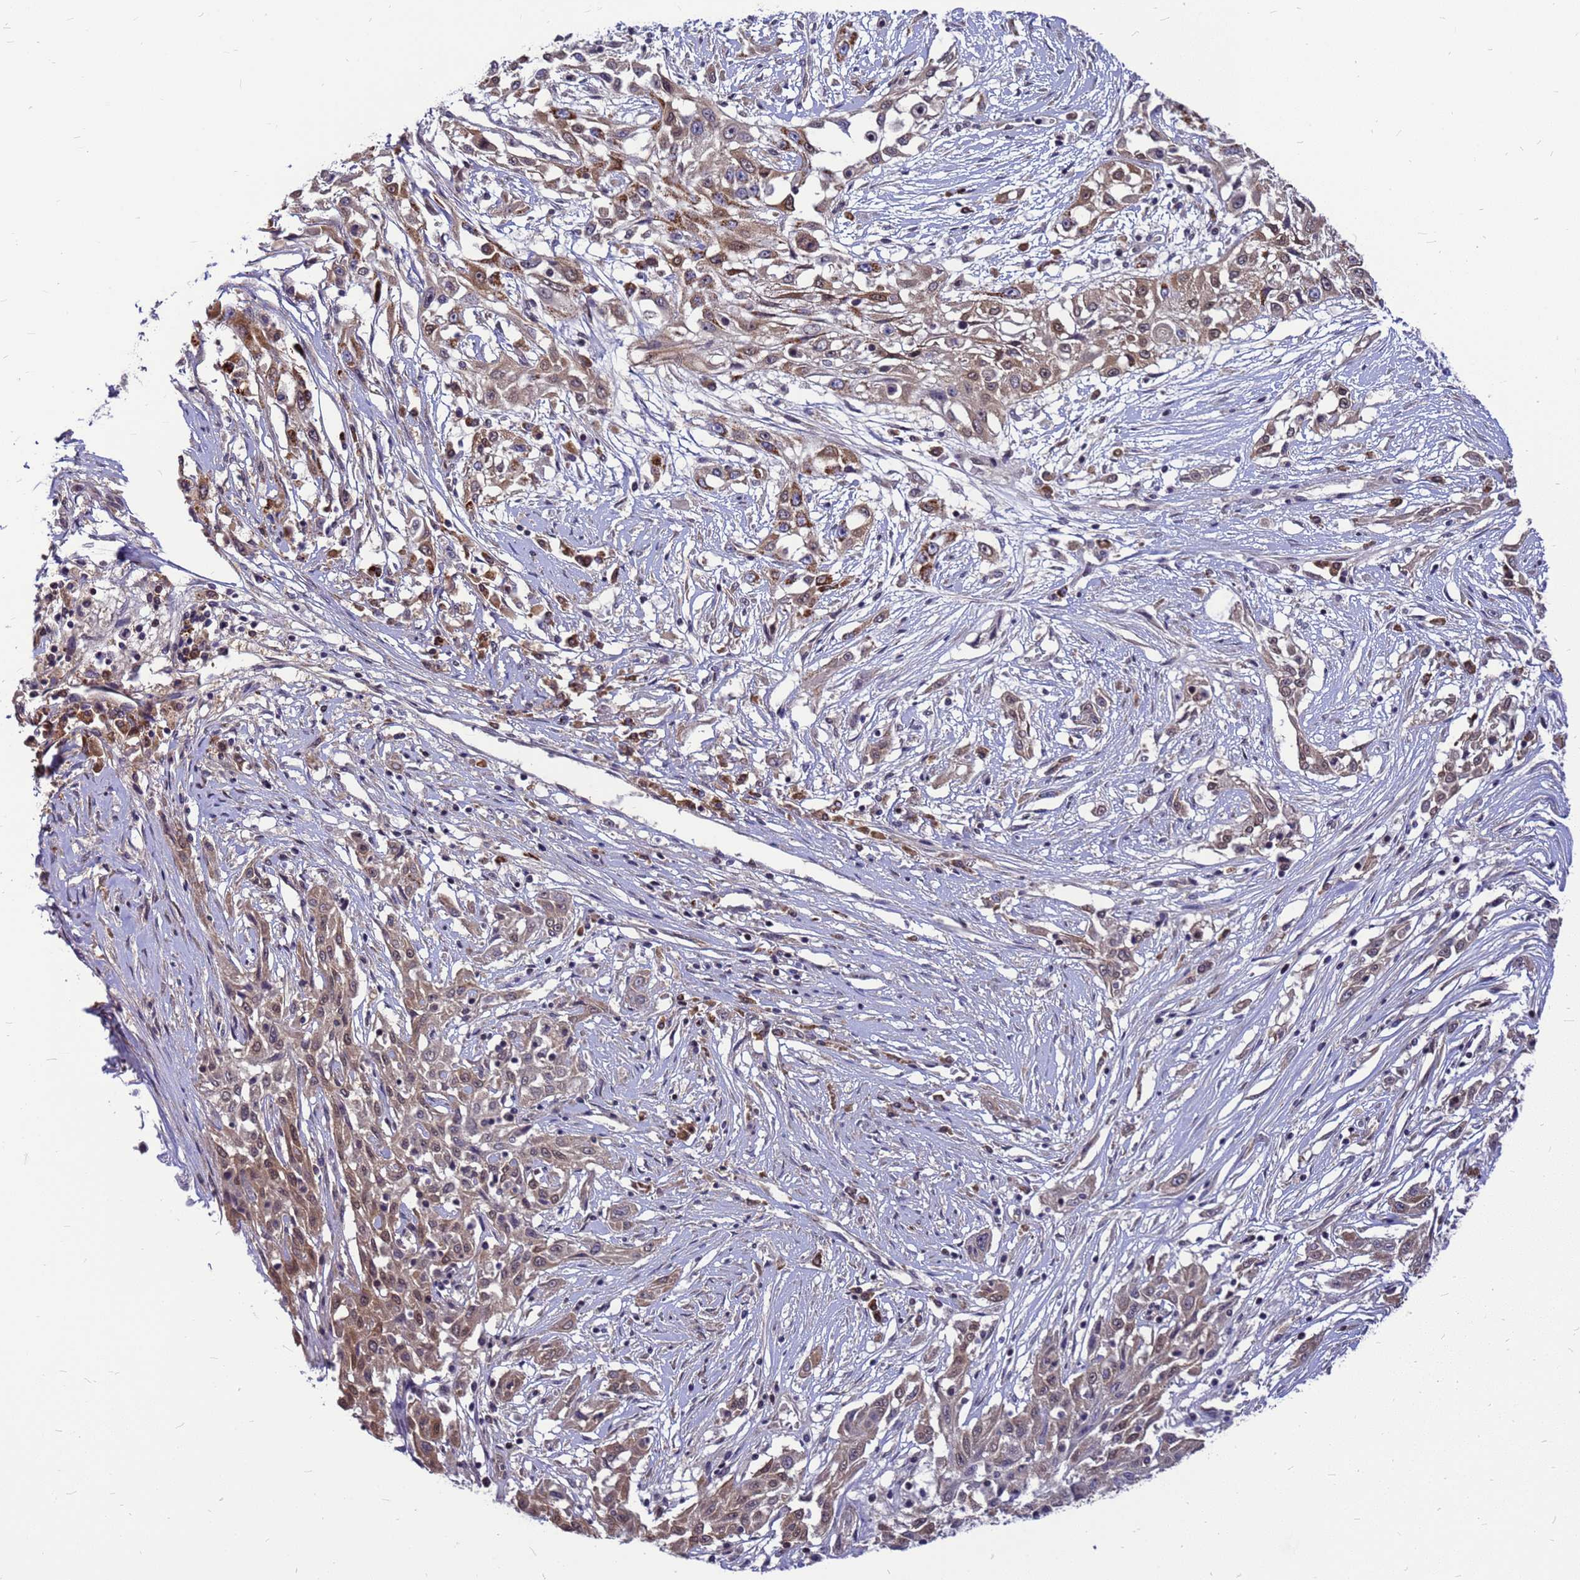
{"staining": {"intensity": "moderate", "quantity": ">75%", "location": "cytoplasmic/membranous"}, "tissue": "skin cancer", "cell_type": "Tumor cells", "image_type": "cancer", "snomed": [{"axis": "morphology", "description": "Squamous cell carcinoma, NOS"}, {"axis": "morphology", "description": "Squamous cell carcinoma, metastatic, NOS"}, {"axis": "topography", "description": "Skin"}, {"axis": "topography", "description": "Lymph node"}], "caption": "High-power microscopy captured an IHC micrograph of skin cancer, revealing moderate cytoplasmic/membranous expression in approximately >75% of tumor cells. The protein of interest is shown in brown color, while the nuclei are stained blue.", "gene": "CMC4", "patient": {"sex": "male", "age": 75}}